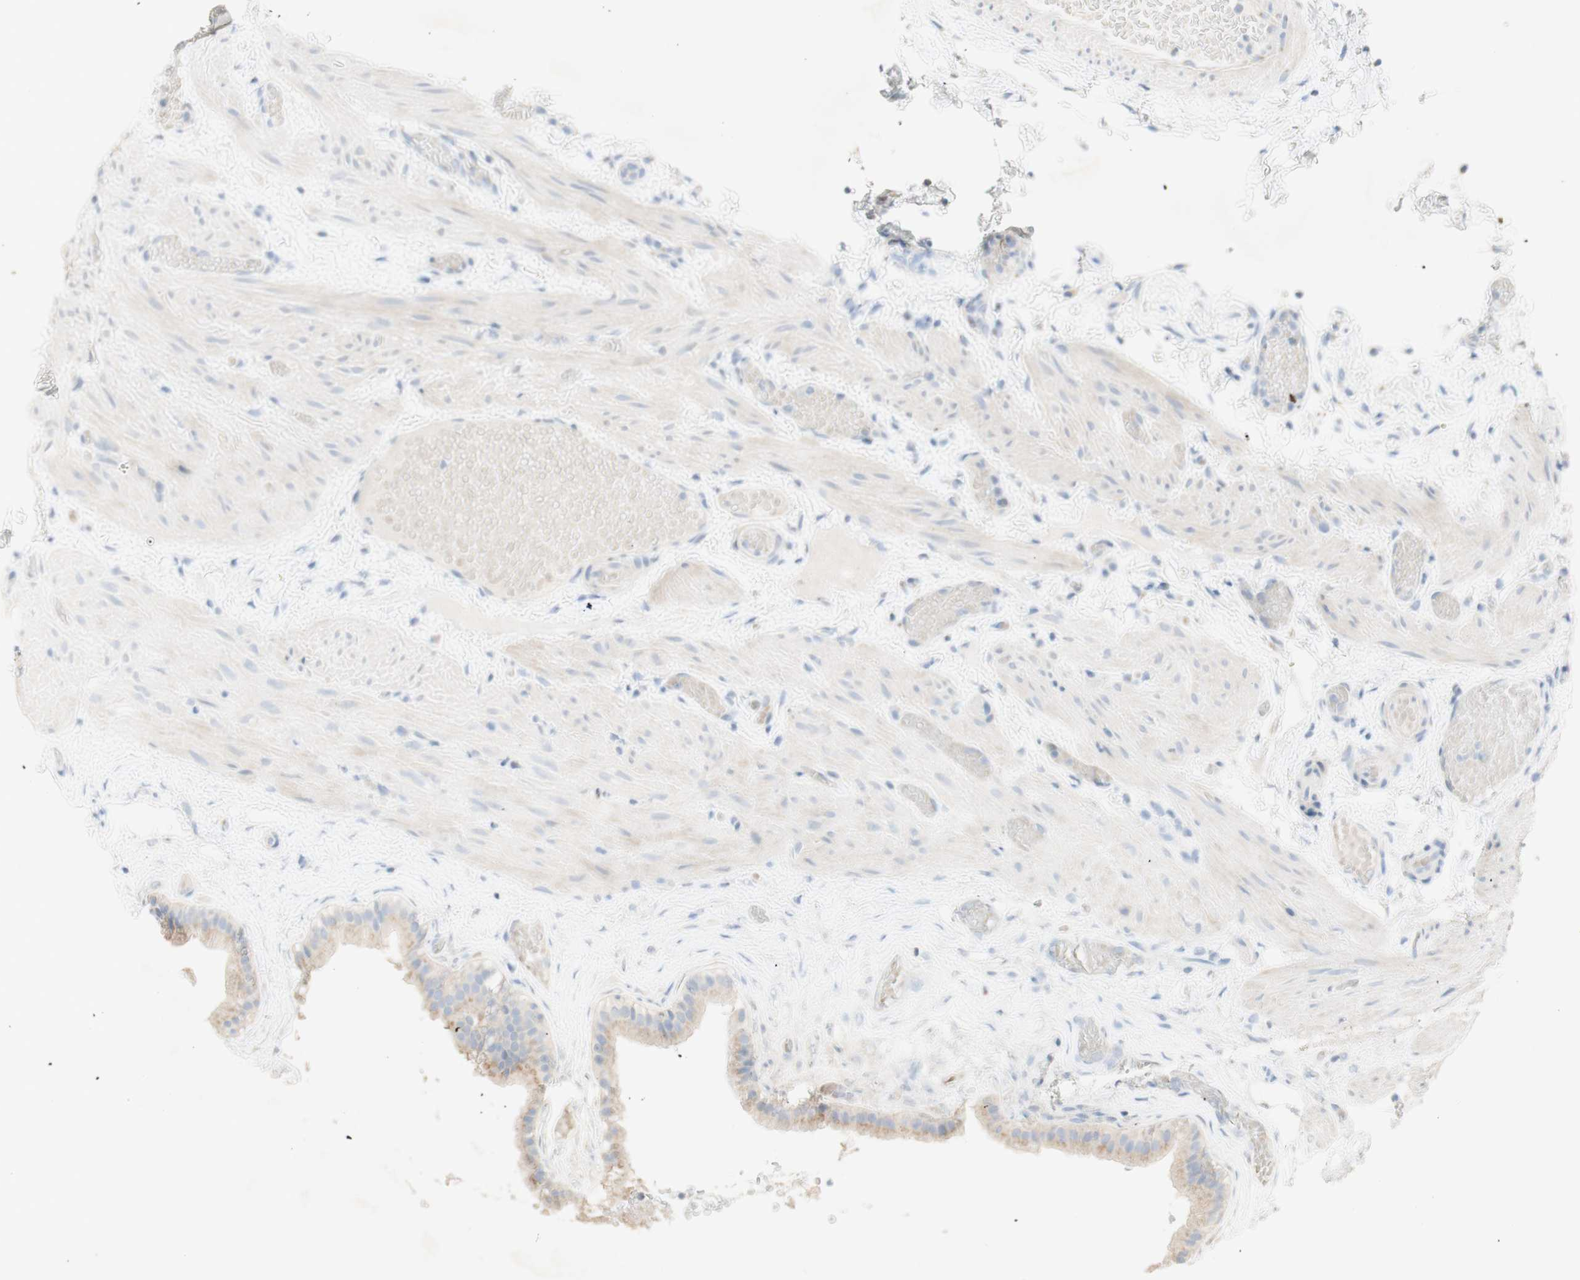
{"staining": {"intensity": "moderate", "quantity": ">75%", "location": "cytoplasmic/membranous"}, "tissue": "gallbladder", "cell_type": "Glandular cells", "image_type": "normal", "snomed": [{"axis": "morphology", "description": "Normal tissue, NOS"}, {"axis": "topography", "description": "Gallbladder"}], "caption": "Immunohistochemistry histopathology image of unremarkable gallbladder: human gallbladder stained using immunohistochemistry demonstrates medium levels of moderate protein expression localized specifically in the cytoplasmic/membranous of glandular cells, appearing as a cytoplasmic/membranous brown color.", "gene": "MANEA", "patient": {"sex": "female", "age": 26}}